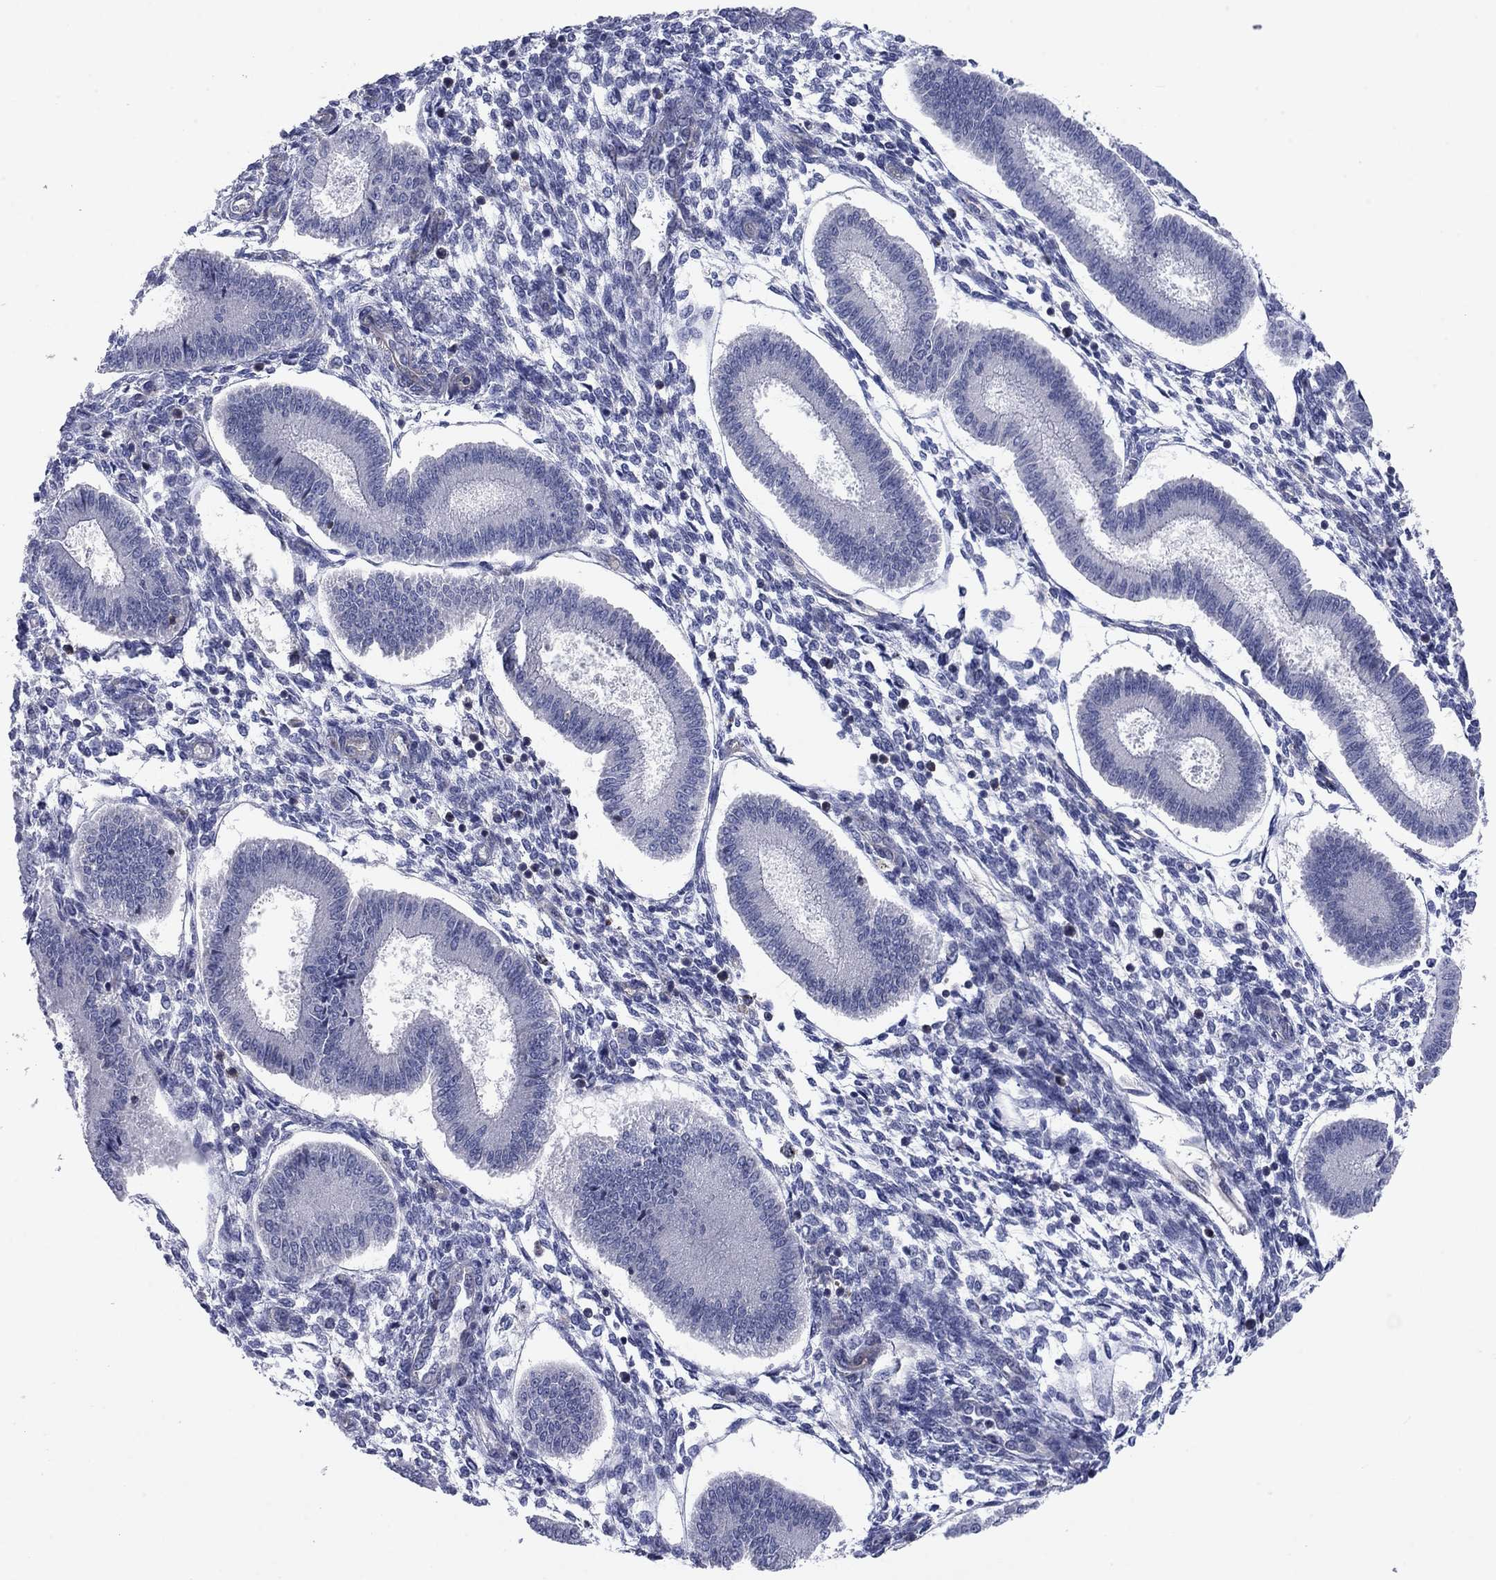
{"staining": {"intensity": "negative", "quantity": "none", "location": "none"}, "tissue": "endometrium", "cell_type": "Cells in endometrial stroma", "image_type": "normal", "snomed": [{"axis": "morphology", "description": "Normal tissue, NOS"}, {"axis": "topography", "description": "Endometrium"}], "caption": "Cells in endometrial stroma are negative for protein expression in normal human endometrium. (DAB immunohistochemistry, high magnification).", "gene": "PSD4", "patient": {"sex": "female", "age": 43}}